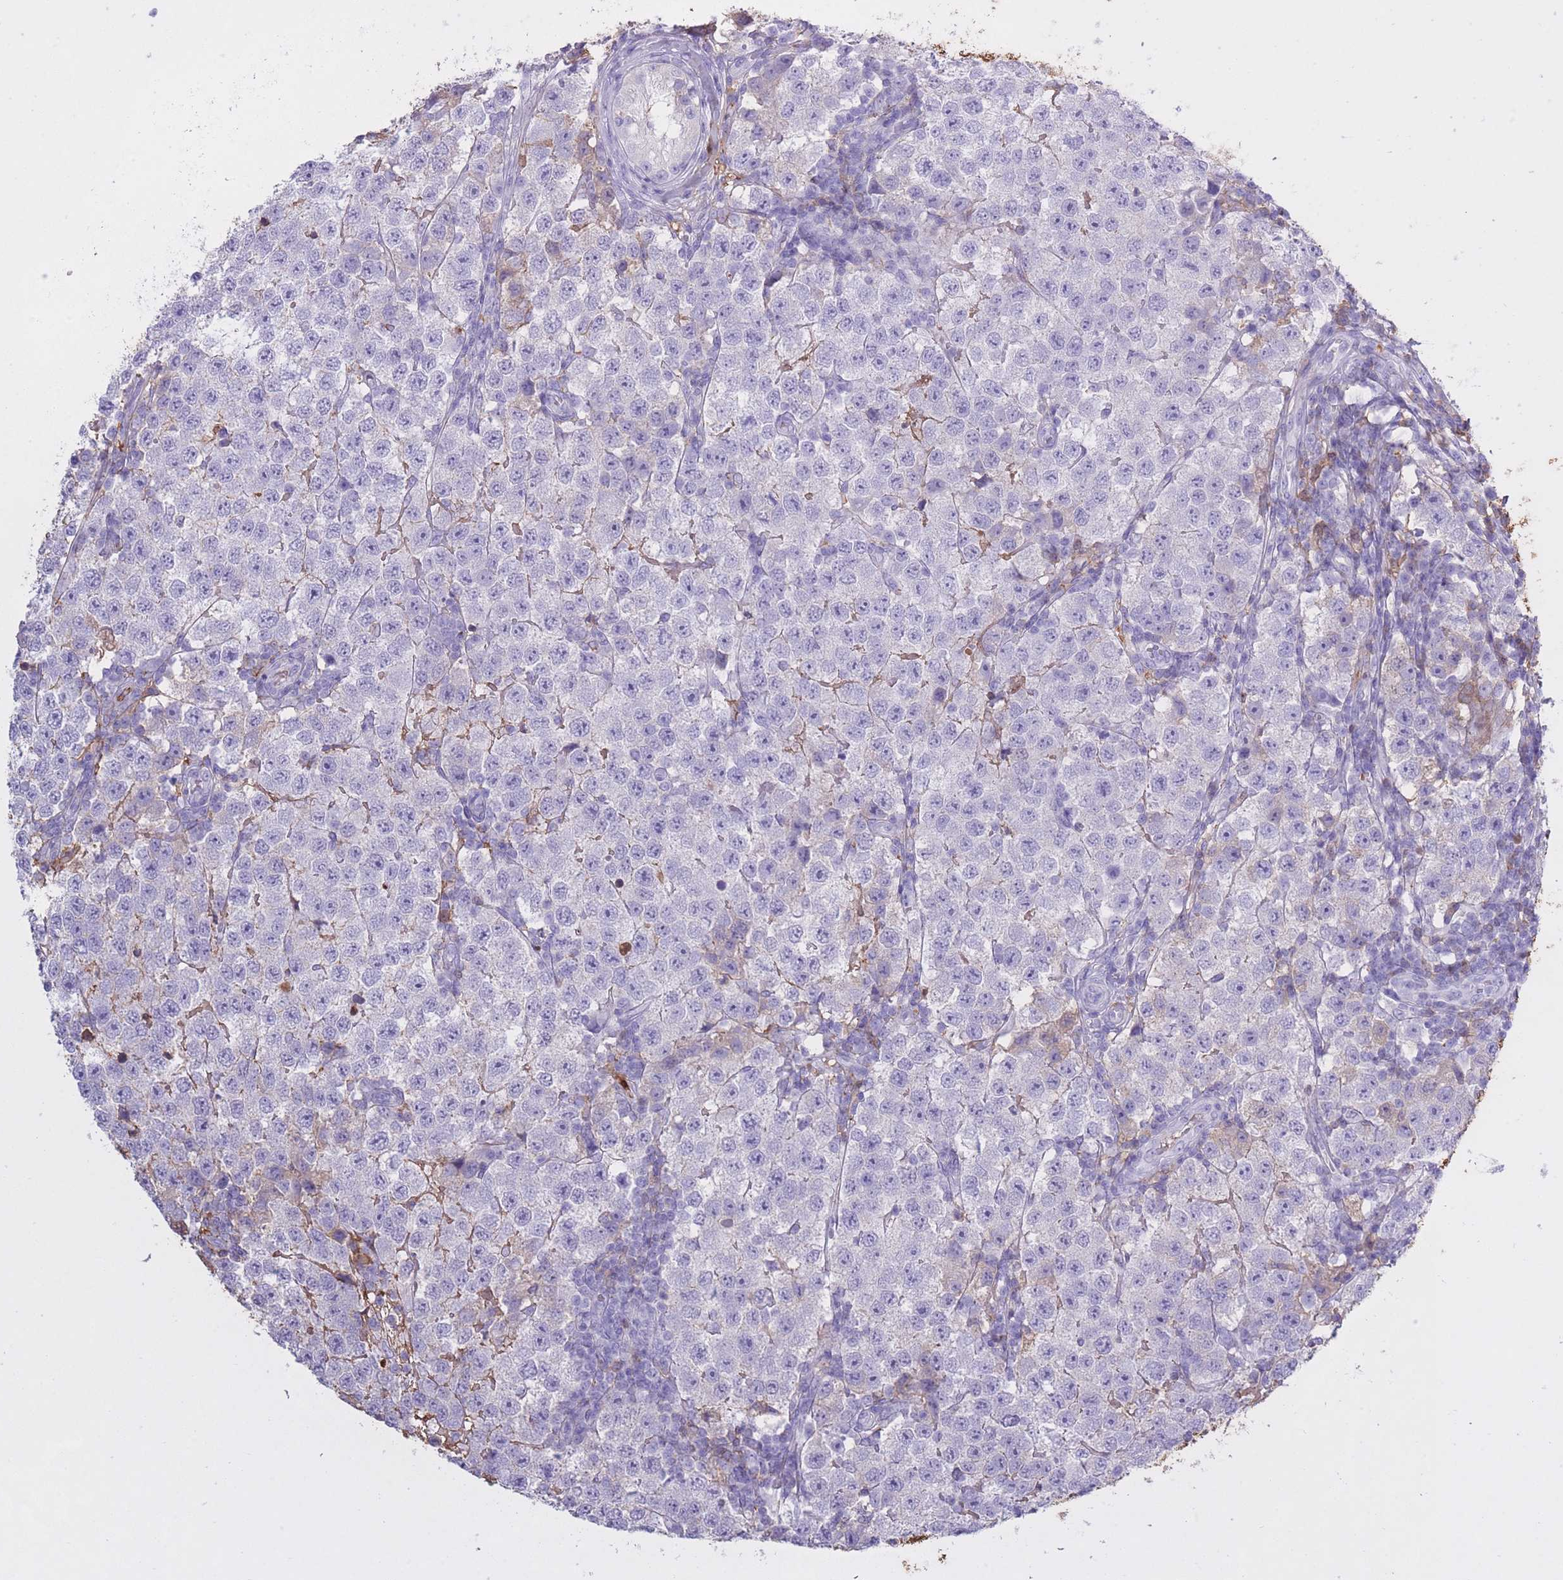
{"staining": {"intensity": "negative", "quantity": "none", "location": "none"}, "tissue": "testis cancer", "cell_type": "Tumor cells", "image_type": "cancer", "snomed": [{"axis": "morphology", "description": "Seminoma, NOS"}, {"axis": "topography", "description": "Testis"}], "caption": "Immunohistochemical staining of testis seminoma demonstrates no significant staining in tumor cells.", "gene": "AP3S2", "patient": {"sex": "male", "age": 34}}